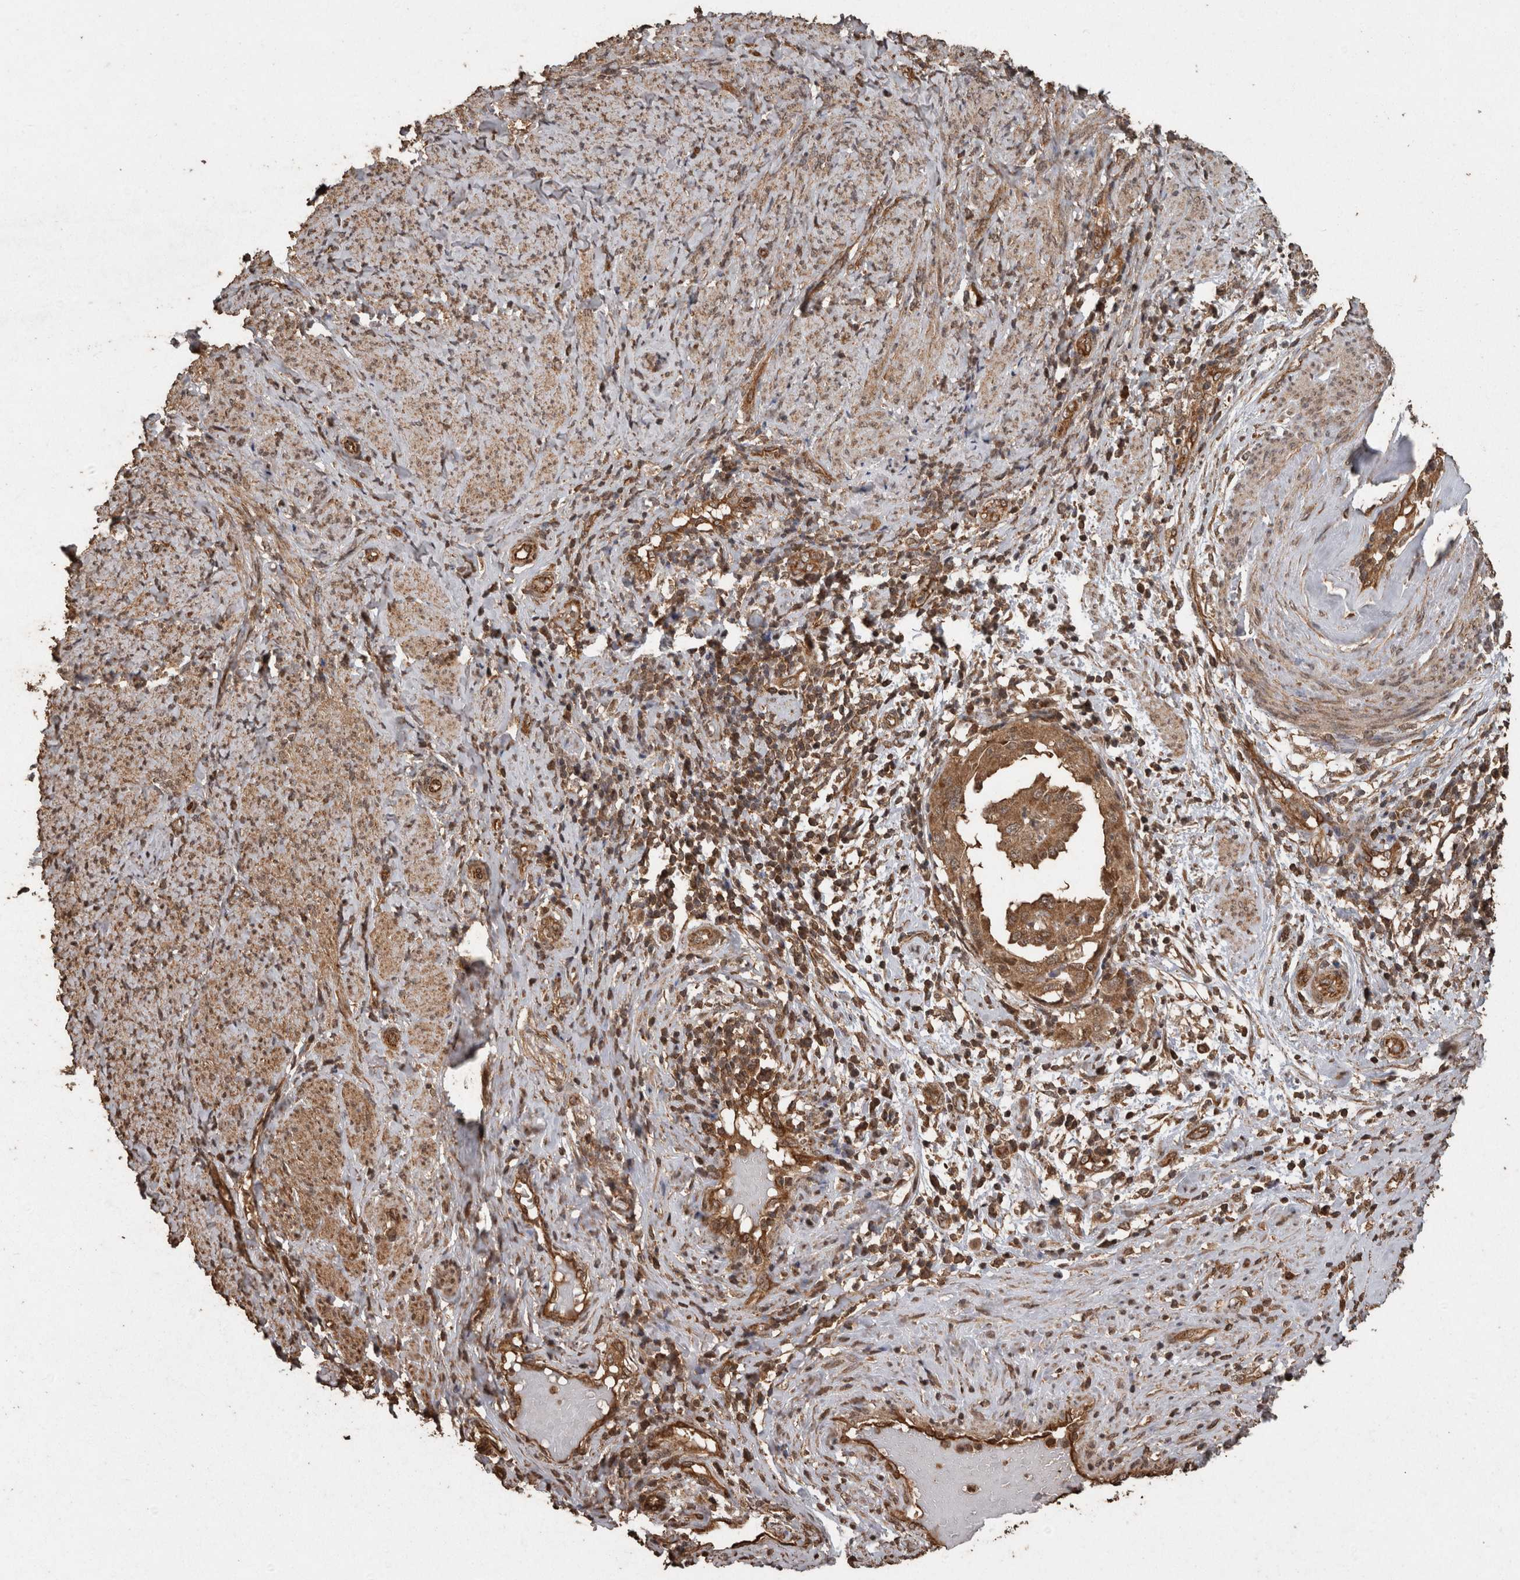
{"staining": {"intensity": "moderate", "quantity": ">75%", "location": "cytoplasmic/membranous"}, "tissue": "endometrial cancer", "cell_type": "Tumor cells", "image_type": "cancer", "snomed": [{"axis": "morphology", "description": "Adenocarcinoma, NOS"}, {"axis": "topography", "description": "Endometrium"}], "caption": "Protein analysis of adenocarcinoma (endometrial) tissue exhibits moderate cytoplasmic/membranous staining in about >75% of tumor cells.", "gene": "PINK1", "patient": {"sex": "female", "age": 85}}